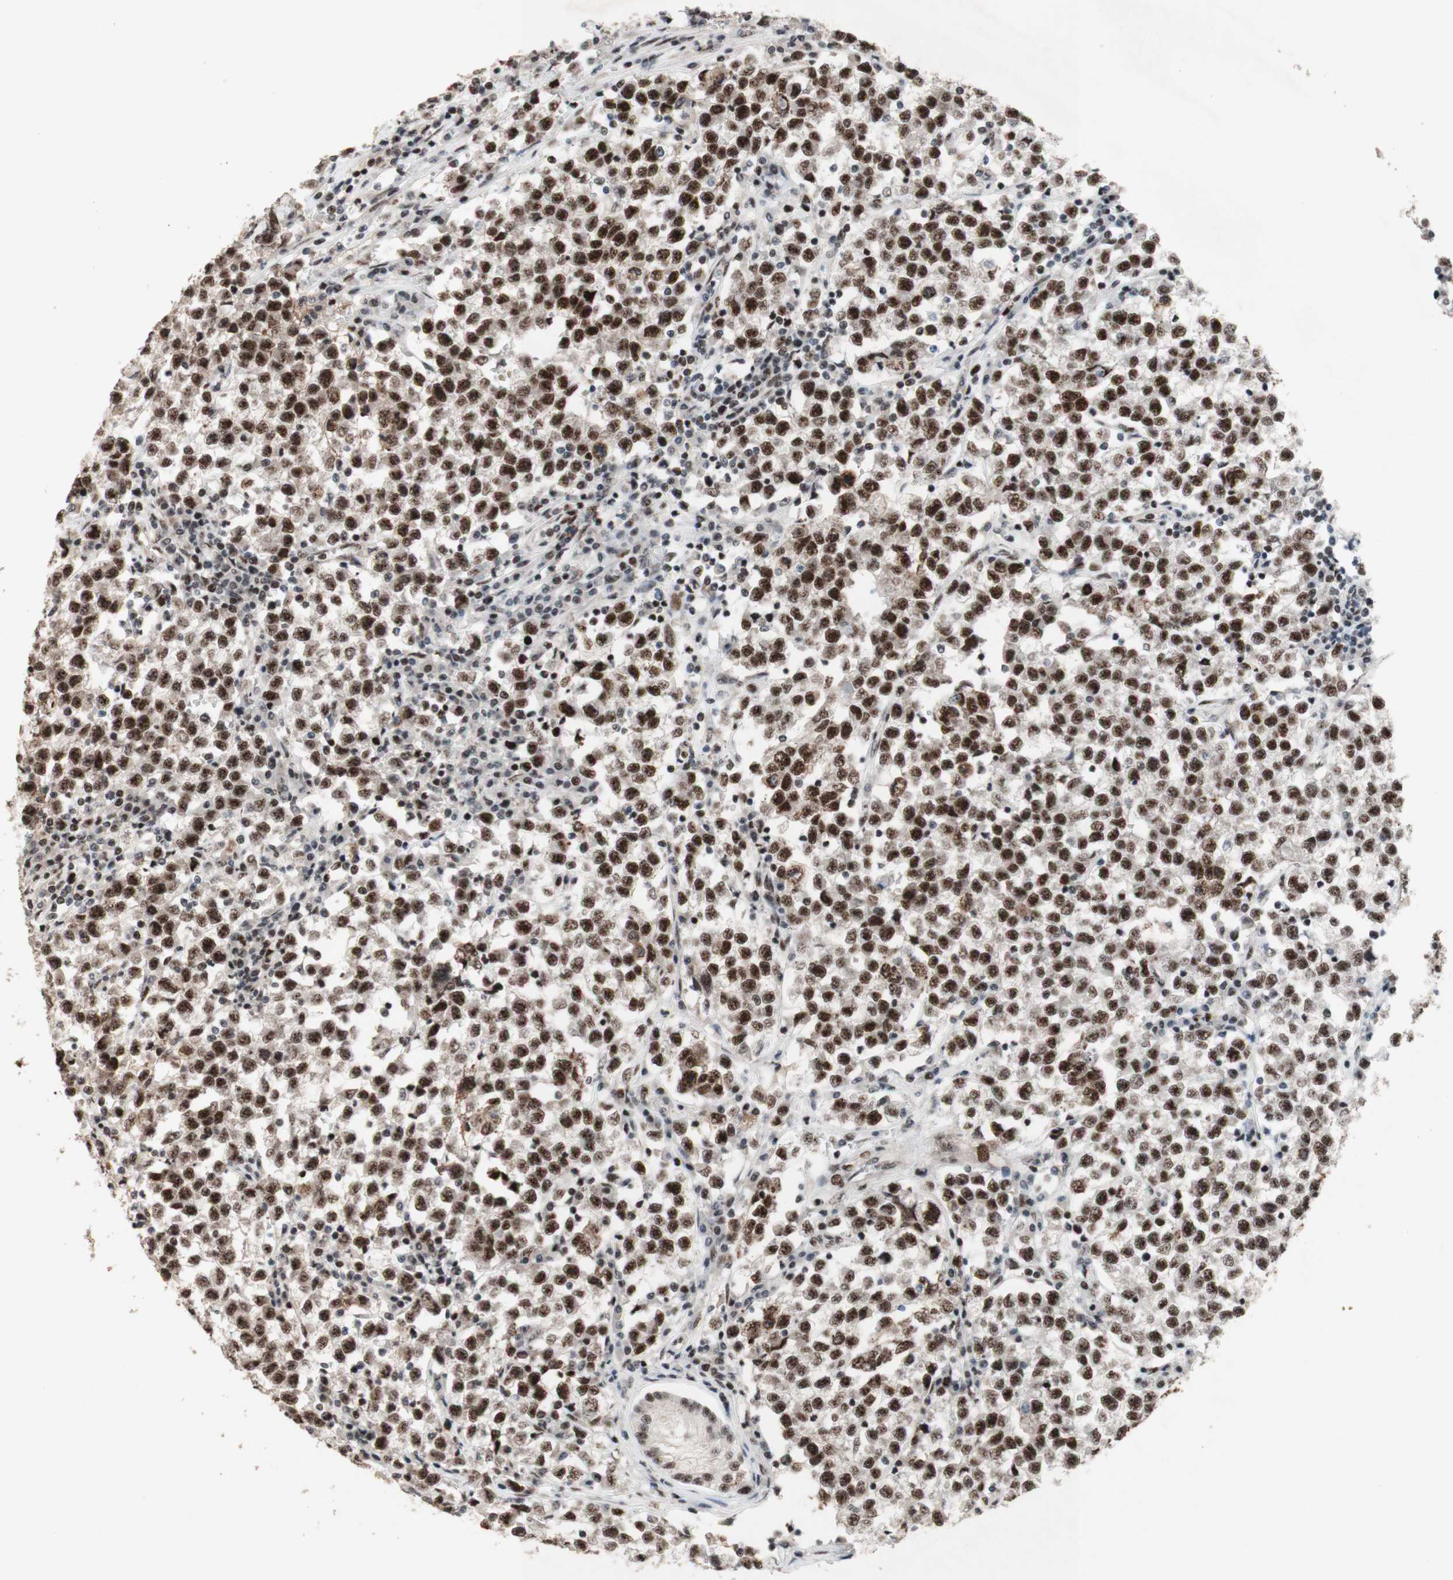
{"staining": {"intensity": "strong", "quantity": ">75%", "location": "nuclear"}, "tissue": "testis cancer", "cell_type": "Tumor cells", "image_type": "cancer", "snomed": [{"axis": "morphology", "description": "Seminoma, NOS"}, {"axis": "topography", "description": "Testis"}], "caption": "Immunohistochemical staining of seminoma (testis) exhibits high levels of strong nuclear positivity in about >75% of tumor cells. The staining is performed using DAB (3,3'-diaminobenzidine) brown chromogen to label protein expression. The nuclei are counter-stained blue using hematoxylin.", "gene": "TLE1", "patient": {"sex": "male", "age": 22}}